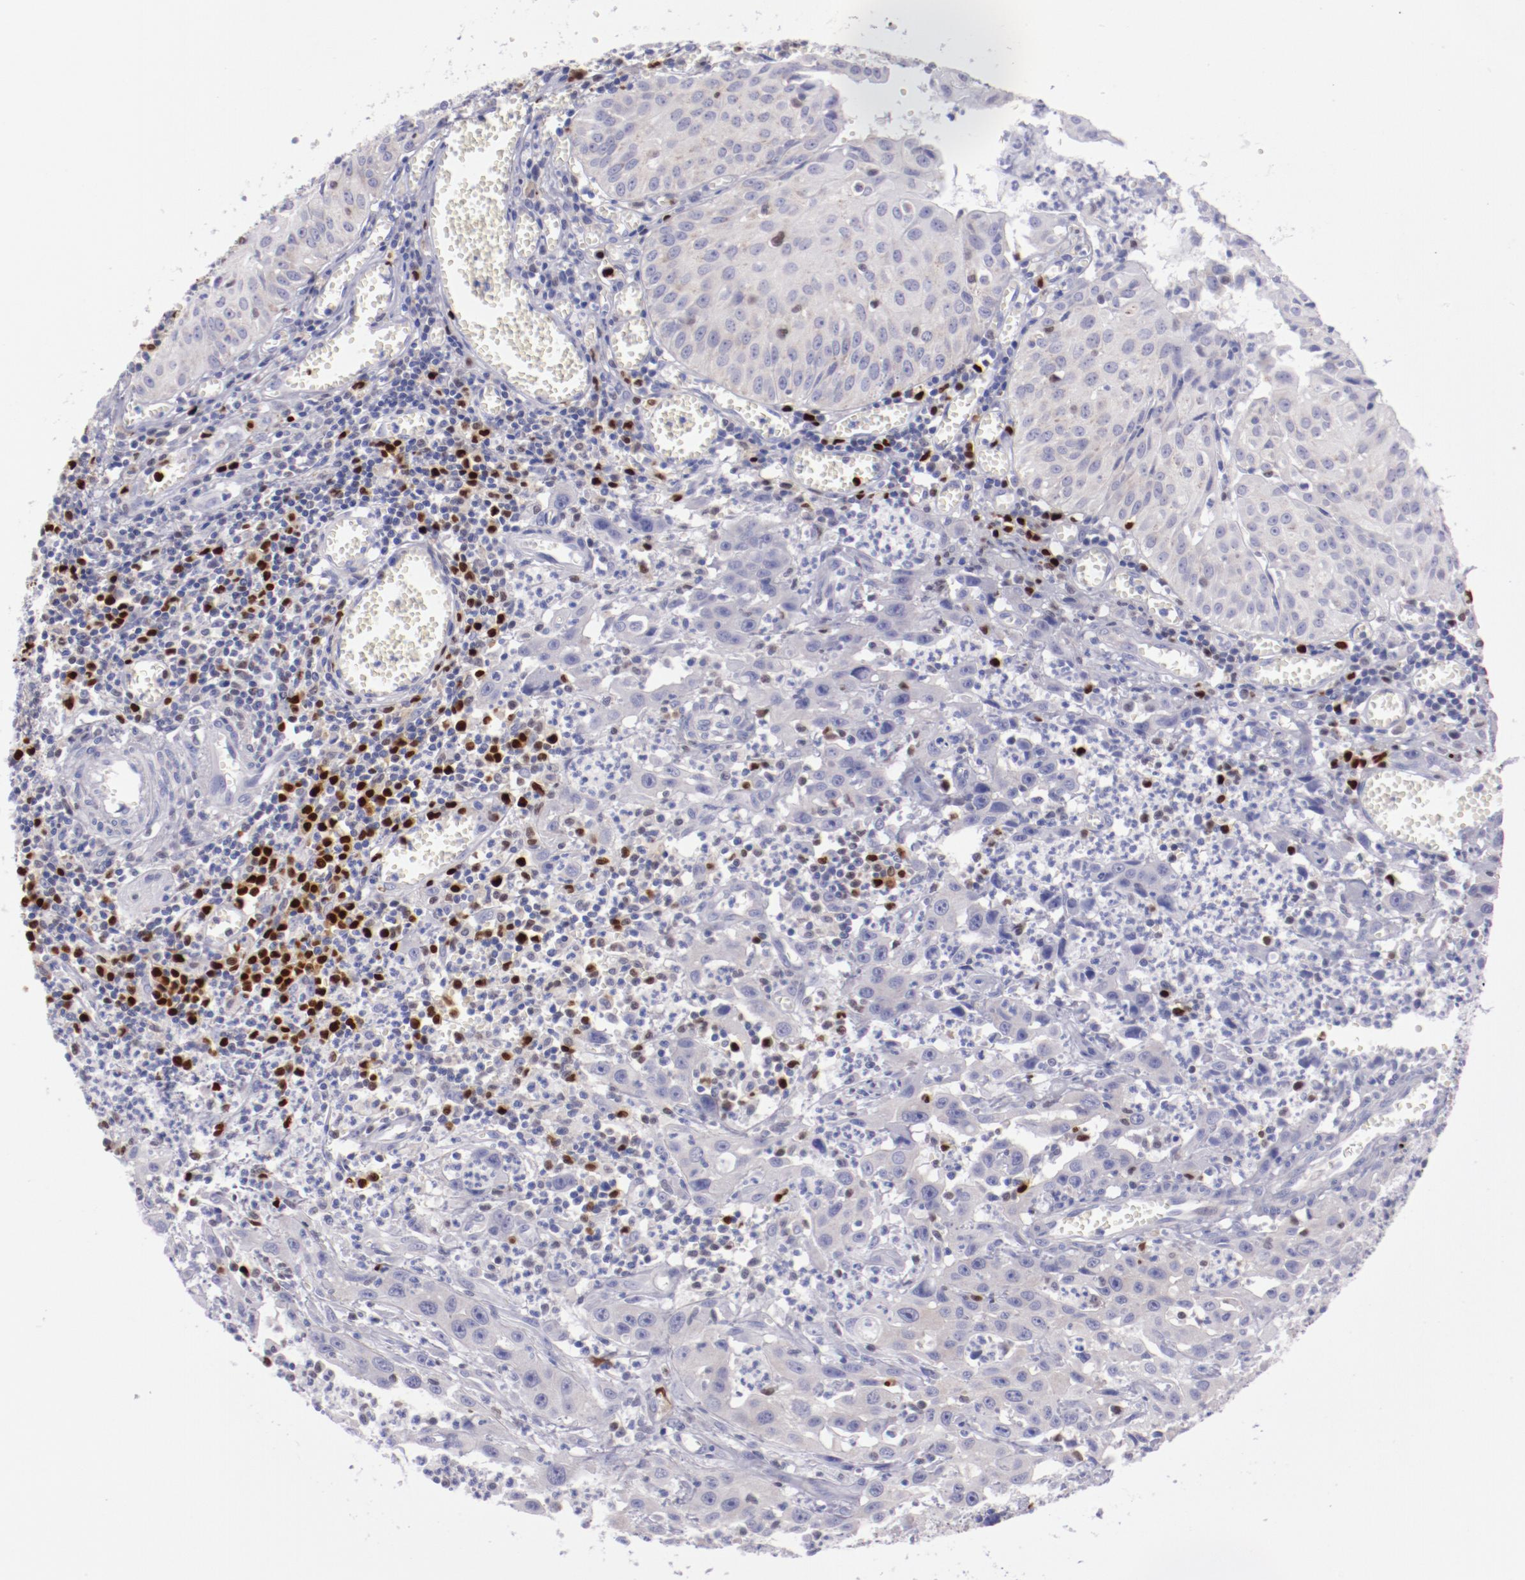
{"staining": {"intensity": "negative", "quantity": "none", "location": "none"}, "tissue": "urothelial cancer", "cell_type": "Tumor cells", "image_type": "cancer", "snomed": [{"axis": "morphology", "description": "Urothelial carcinoma, High grade"}, {"axis": "topography", "description": "Urinary bladder"}], "caption": "The photomicrograph reveals no significant expression in tumor cells of urothelial cancer.", "gene": "IRF8", "patient": {"sex": "male", "age": 66}}